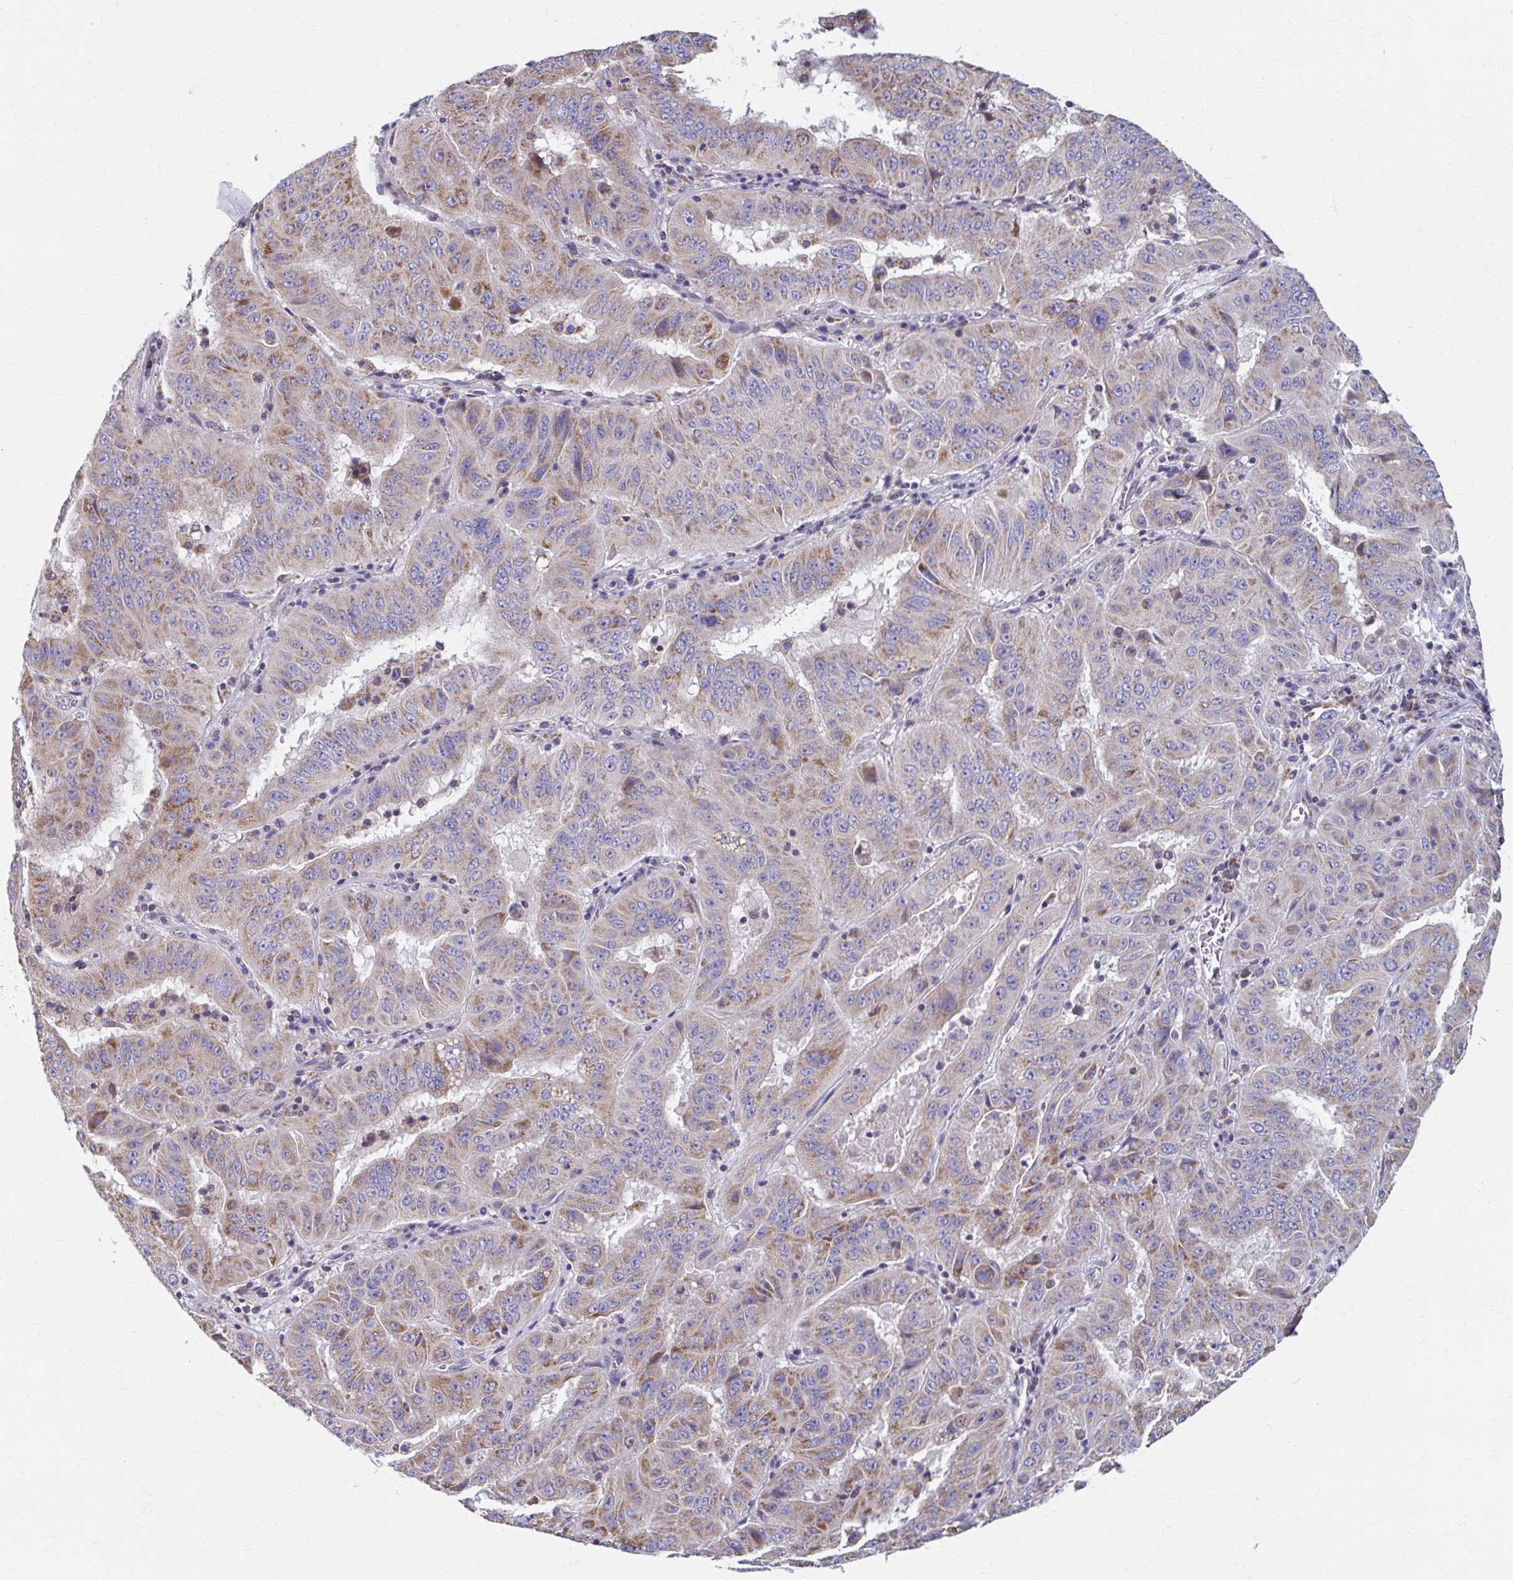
{"staining": {"intensity": "weak", "quantity": "25%-75%", "location": "cytoplasmic/membranous"}, "tissue": "pancreatic cancer", "cell_type": "Tumor cells", "image_type": "cancer", "snomed": [{"axis": "morphology", "description": "Adenocarcinoma, NOS"}, {"axis": "topography", "description": "Pancreas"}], "caption": "An image showing weak cytoplasmic/membranous expression in approximately 25%-75% of tumor cells in pancreatic cancer, as visualized by brown immunohistochemical staining.", "gene": "RCC1L", "patient": {"sex": "male", "age": 63}}